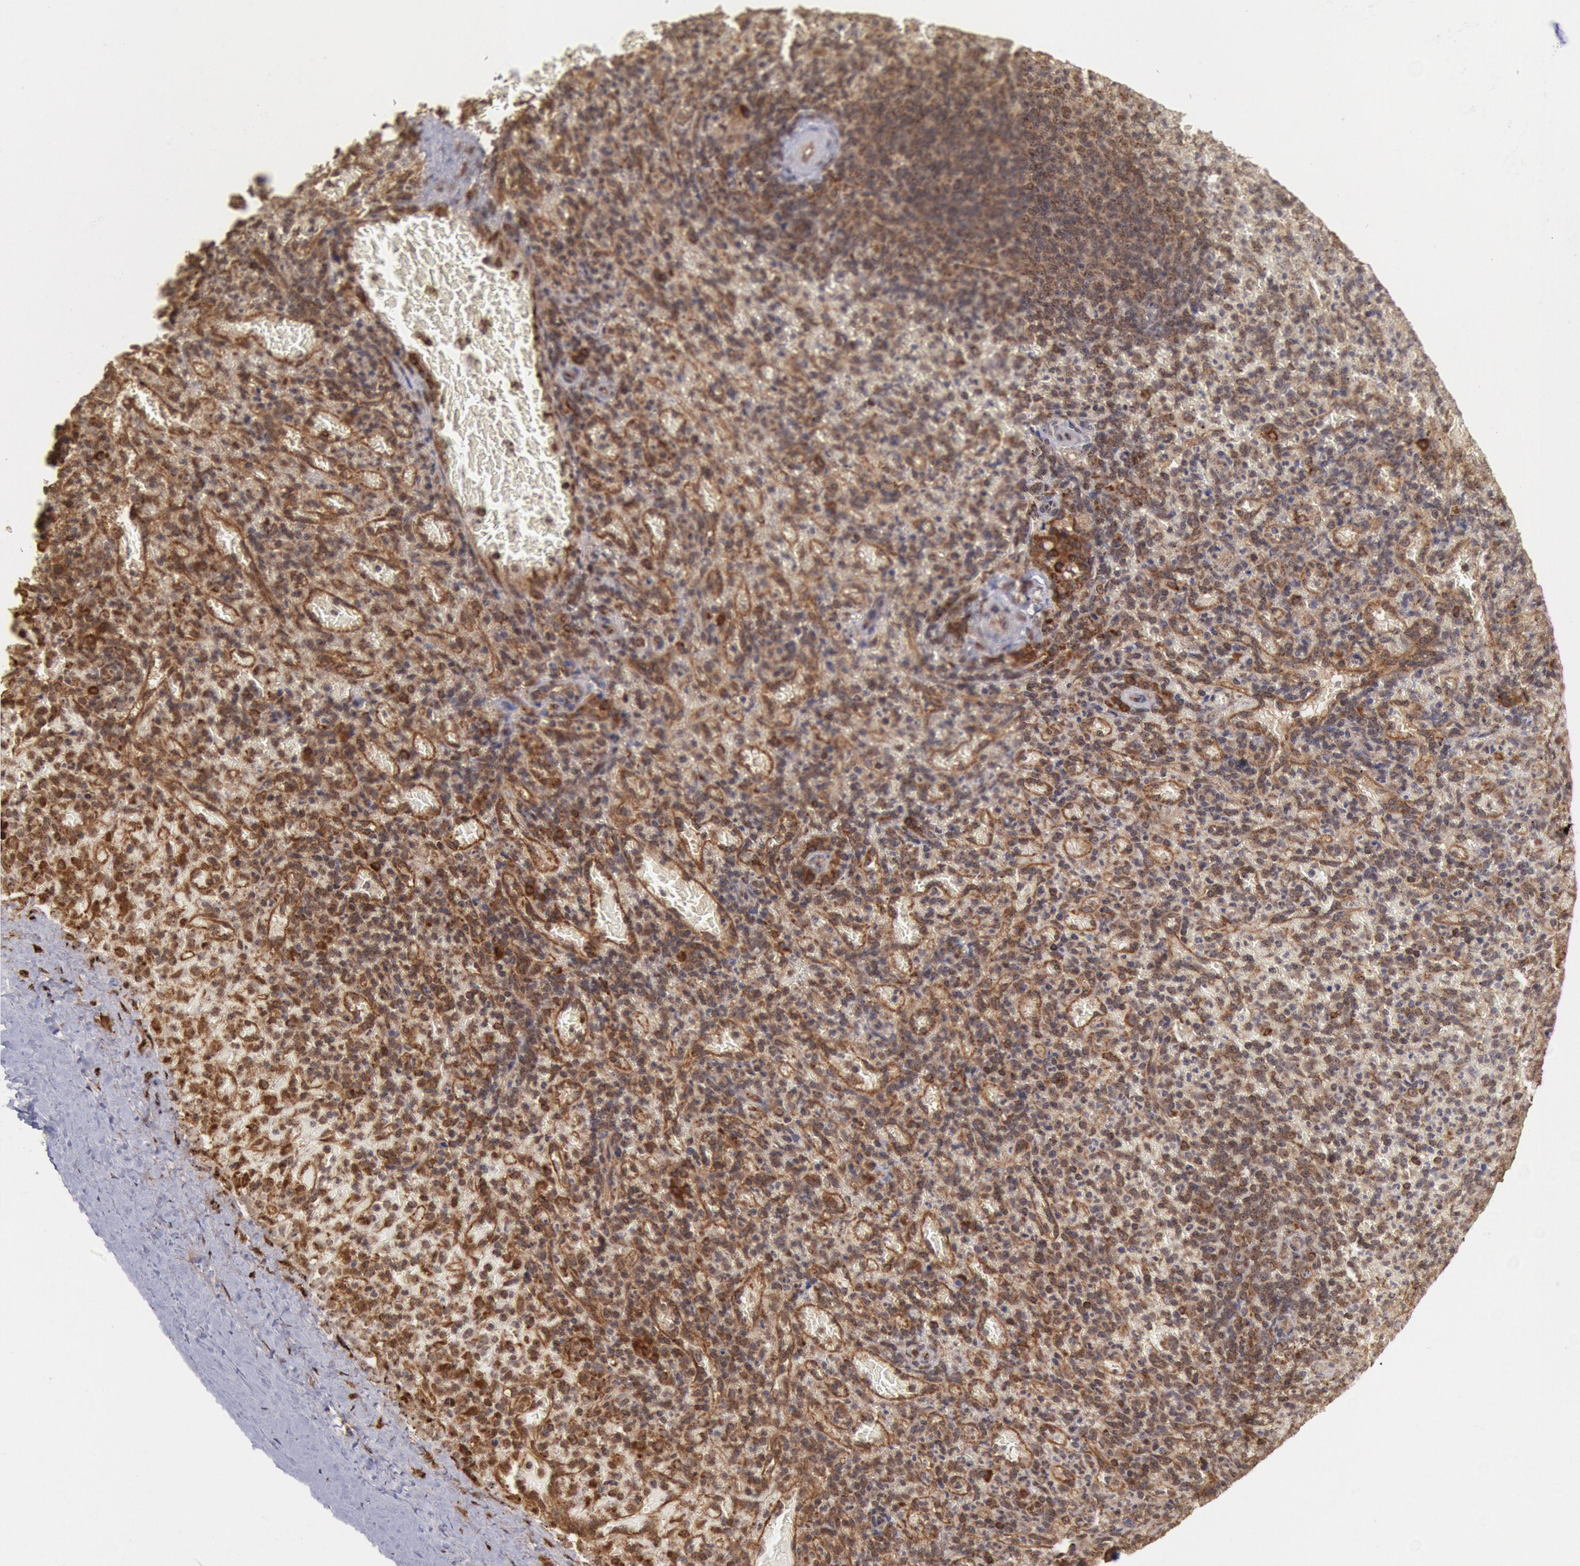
{"staining": {"intensity": "moderate", "quantity": "25%-75%", "location": "cytoplasmic/membranous"}, "tissue": "spleen", "cell_type": "Cells in red pulp", "image_type": "normal", "snomed": [{"axis": "morphology", "description": "Normal tissue, NOS"}, {"axis": "topography", "description": "Spleen"}], "caption": "Immunohistochemical staining of unremarkable spleen displays moderate cytoplasmic/membranous protein positivity in about 25%-75% of cells in red pulp. (Brightfield microscopy of DAB IHC at high magnification).", "gene": "STX17", "patient": {"sex": "female", "age": 50}}